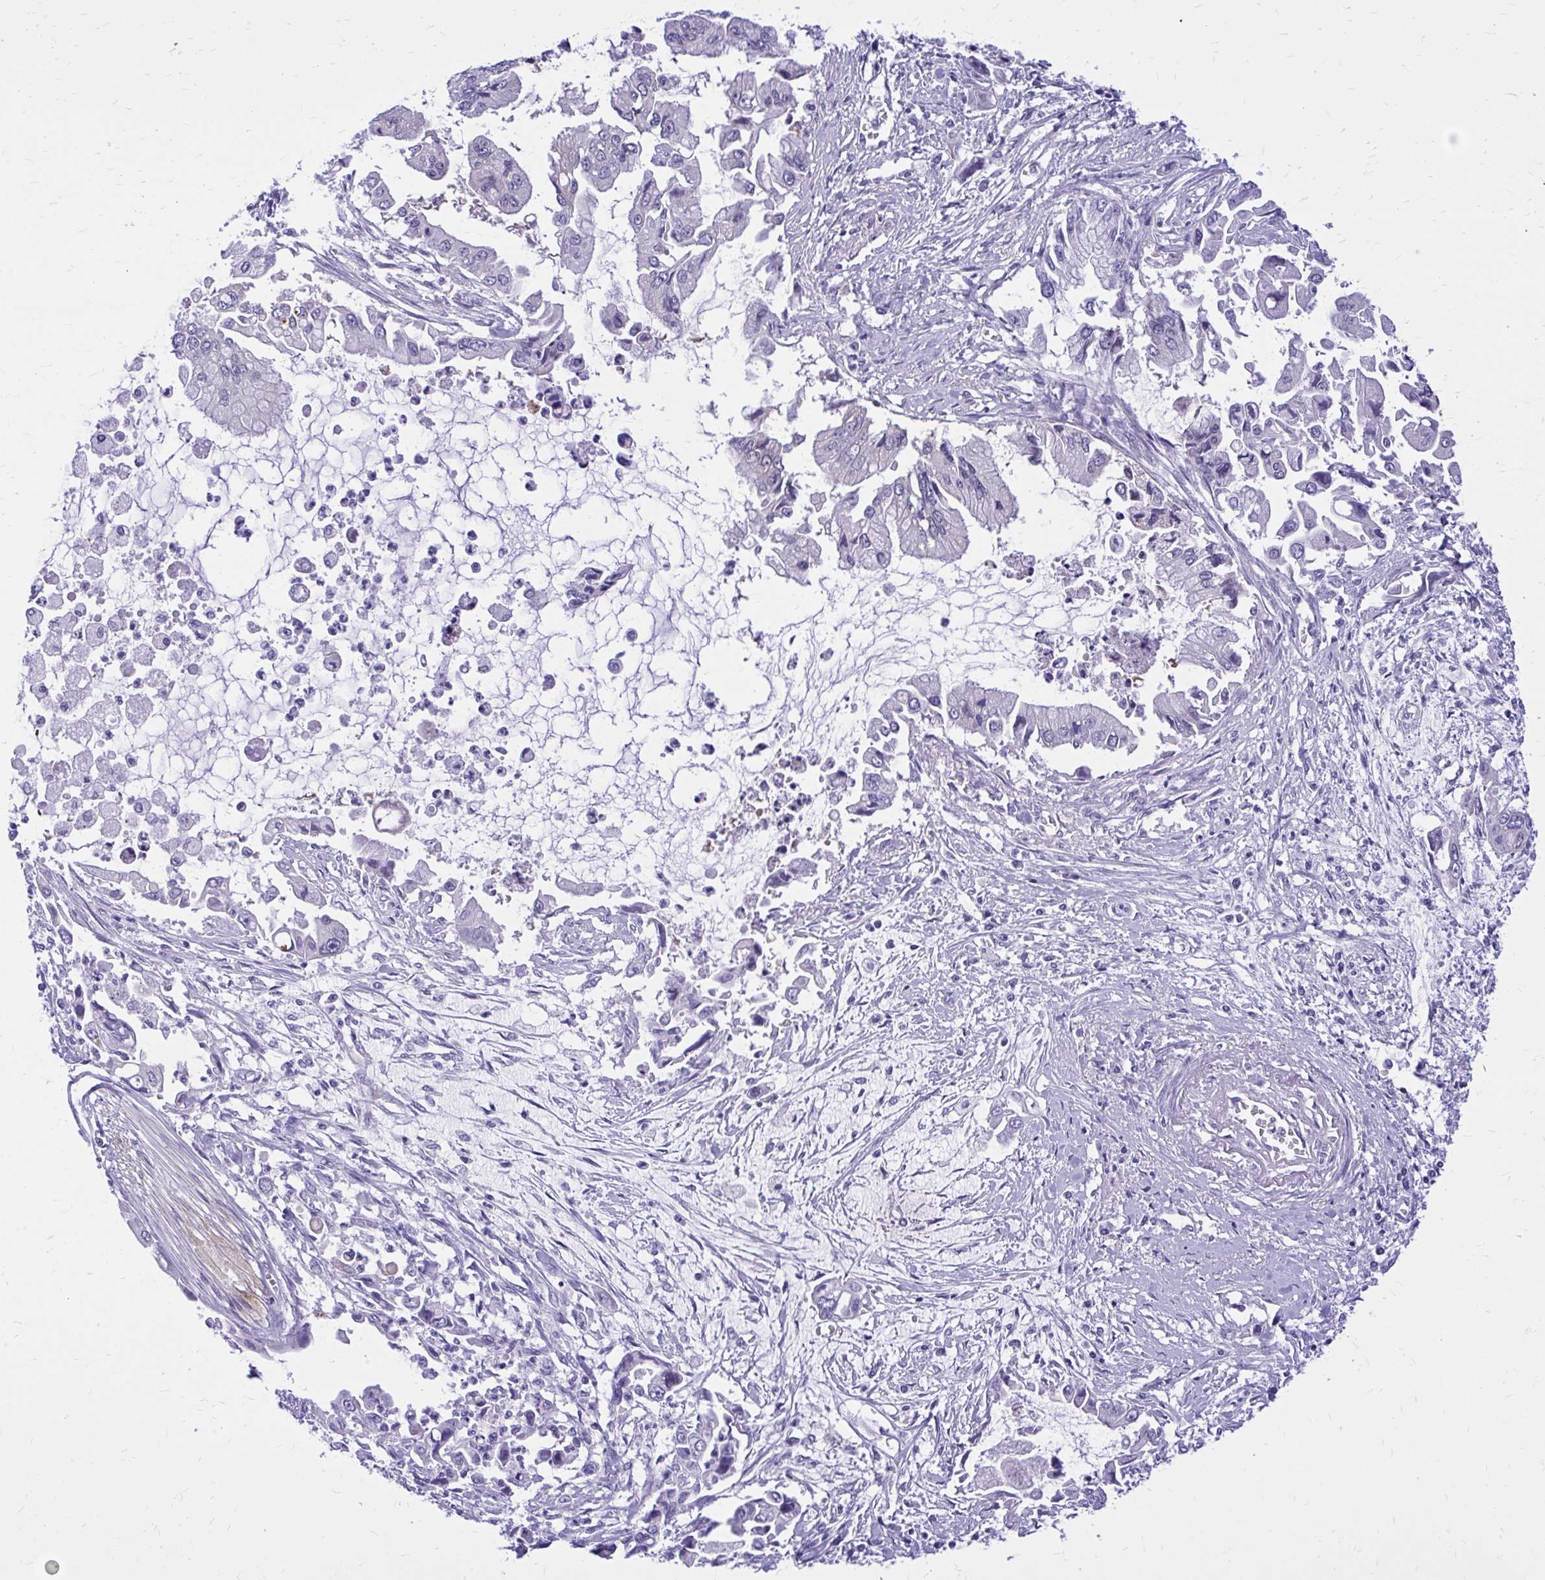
{"staining": {"intensity": "negative", "quantity": "none", "location": "none"}, "tissue": "pancreatic cancer", "cell_type": "Tumor cells", "image_type": "cancer", "snomed": [{"axis": "morphology", "description": "Adenocarcinoma, NOS"}, {"axis": "topography", "description": "Pancreas"}], "caption": "Tumor cells show no significant protein staining in pancreatic adenocarcinoma. (Stains: DAB (3,3'-diaminobenzidine) IHC with hematoxylin counter stain, Microscopy: brightfield microscopy at high magnification).", "gene": "EPB41L1", "patient": {"sex": "male", "age": 84}}